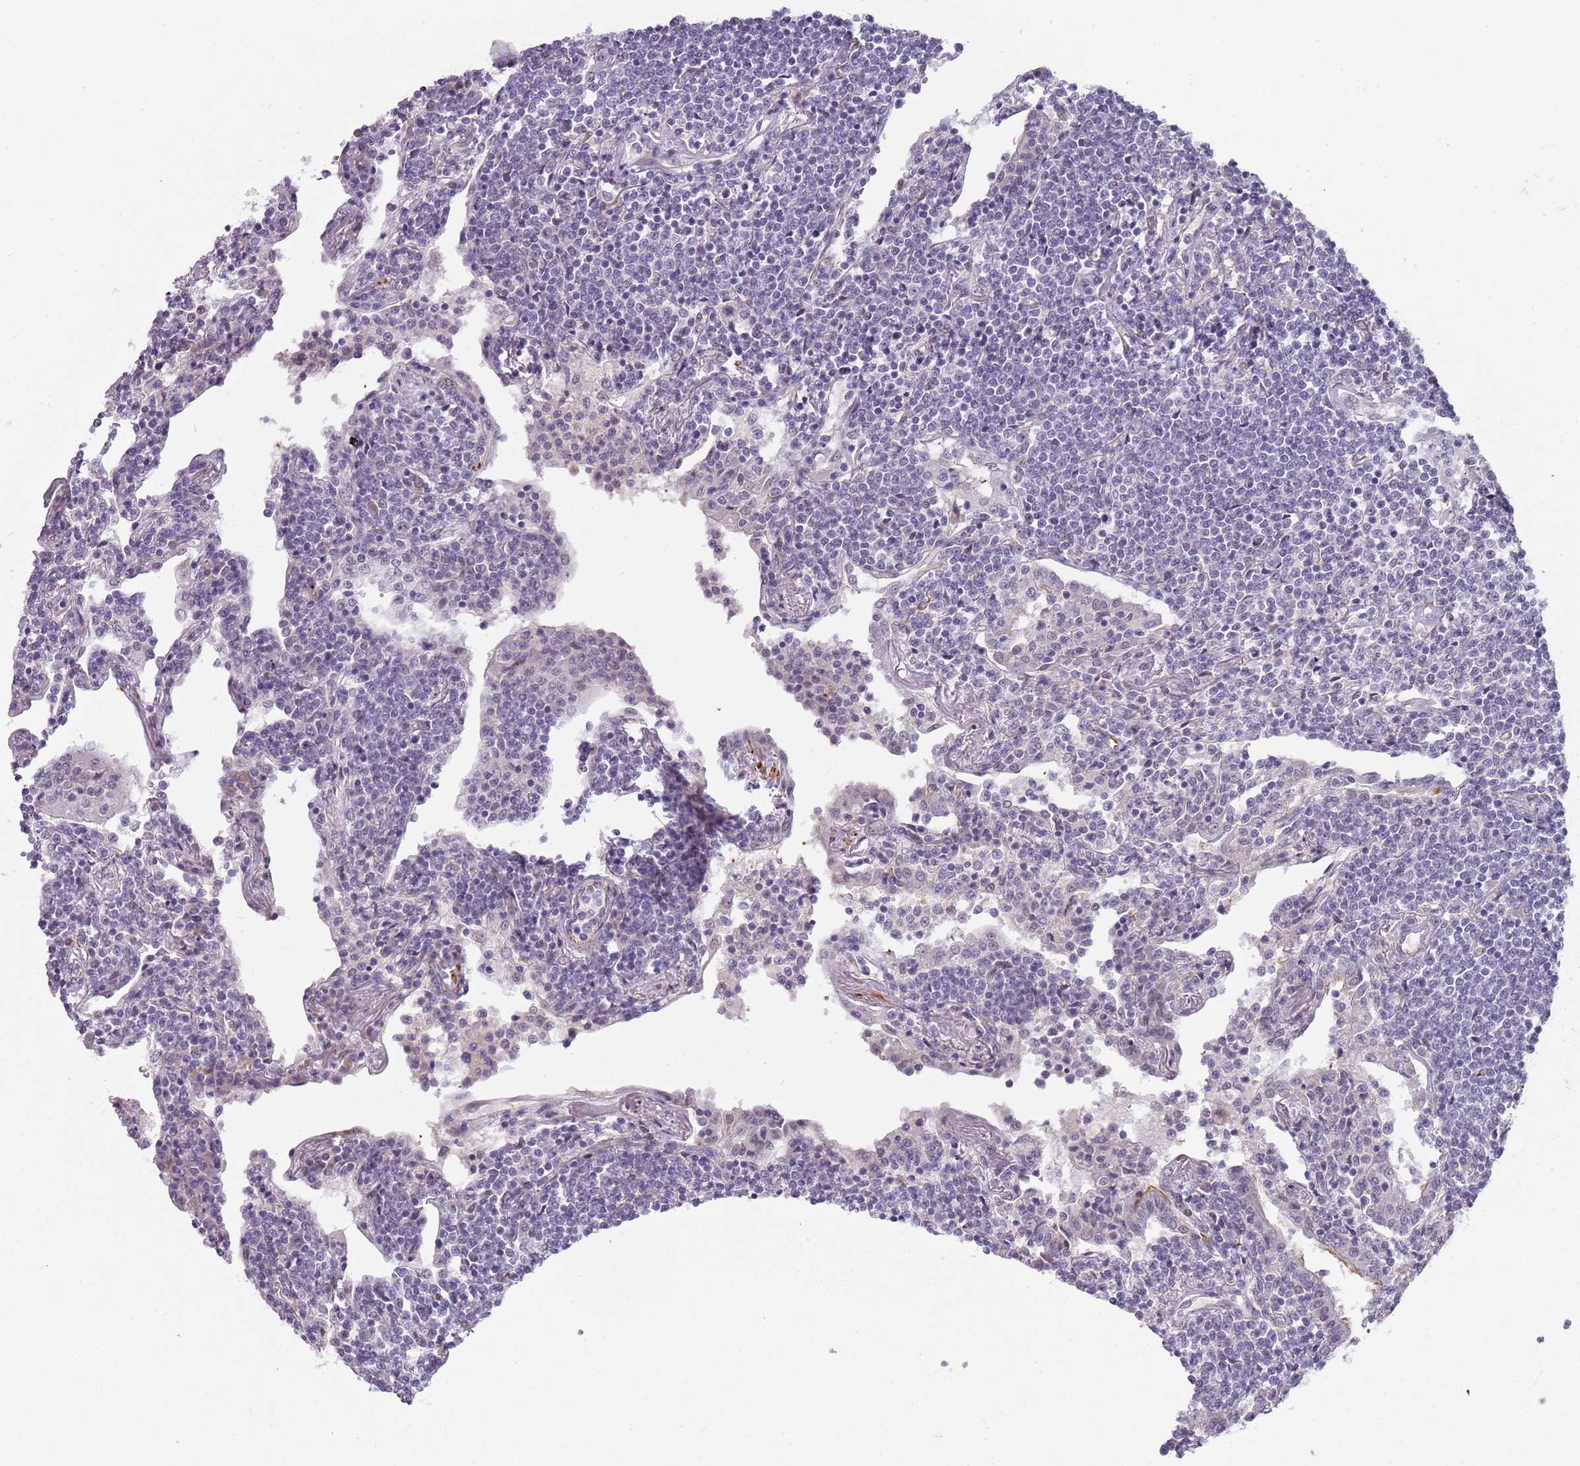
{"staining": {"intensity": "negative", "quantity": "none", "location": "none"}, "tissue": "lymphoma", "cell_type": "Tumor cells", "image_type": "cancer", "snomed": [{"axis": "morphology", "description": "Malignant lymphoma, non-Hodgkin's type, Low grade"}, {"axis": "topography", "description": "Lung"}], "caption": "IHC photomicrograph of neoplastic tissue: human malignant lymphoma, non-Hodgkin's type (low-grade) stained with DAB shows no significant protein staining in tumor cells. (Immunohistochemistry (ihc), brightfield microscopy, high magnification).", "gene": "NBPF3", "patient": {"sex": "female", "age": 71}}